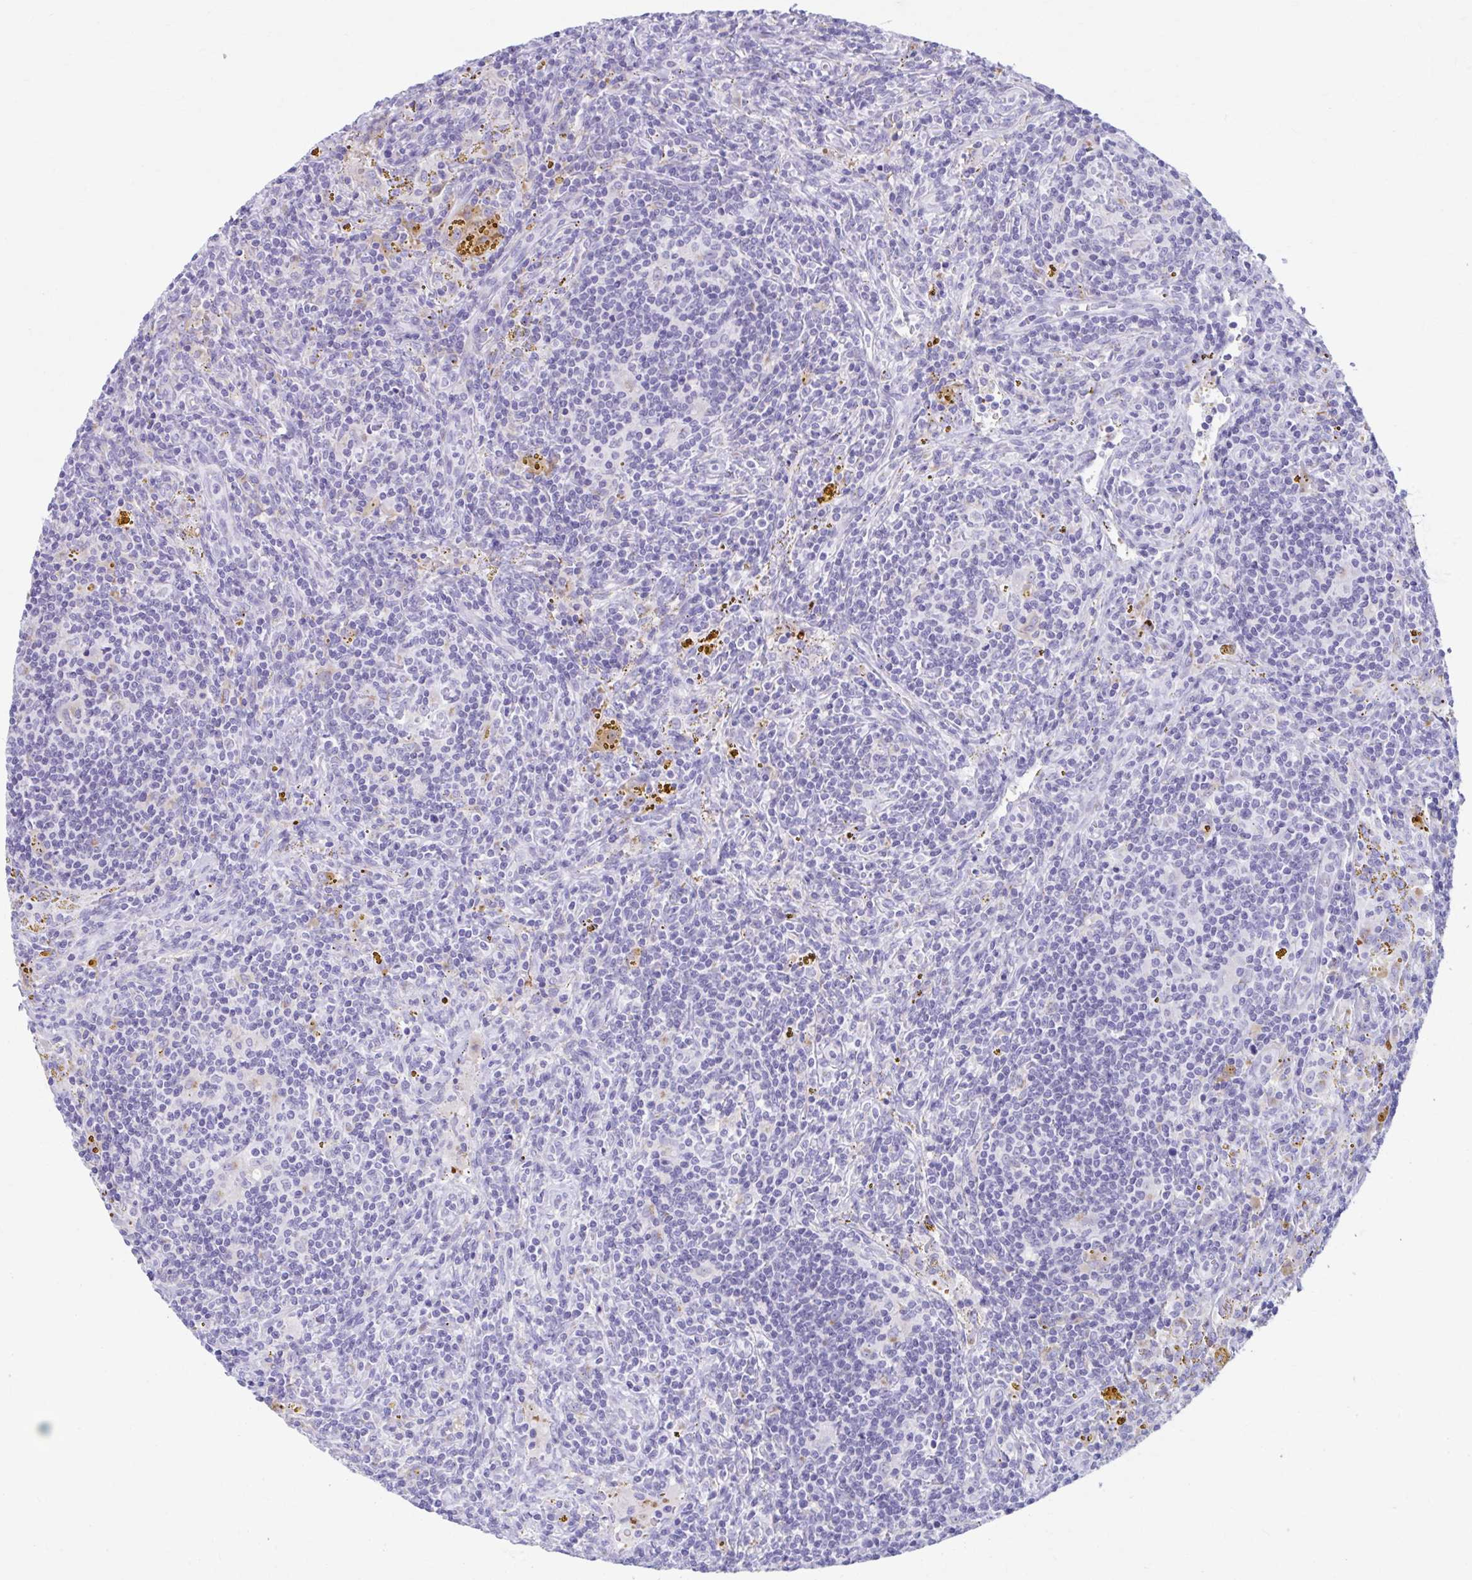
{"staining": {"intensity": "negative", "quantity": "none", "location": "none"}, "tissue": "lymphoma", "cell_type": "Tumor cells", "image_type": "cancer", "snomed": [{"axis": "morphology", "description": "Malignant lymphoma, non-Hodgkin's type, Low grade"}, {"axis": "topography", "description": "Spleen"}], "caption": "Immunohistochemistry (IHC) micrograph of neoplastic tissue: lymphoma stained with DAB (3,3'-diaminobenzidine) exhibits no significant protein positivity in tumor cells.", "gene": "KCNE2", "patient": {"sex": "female", "age": 70}}